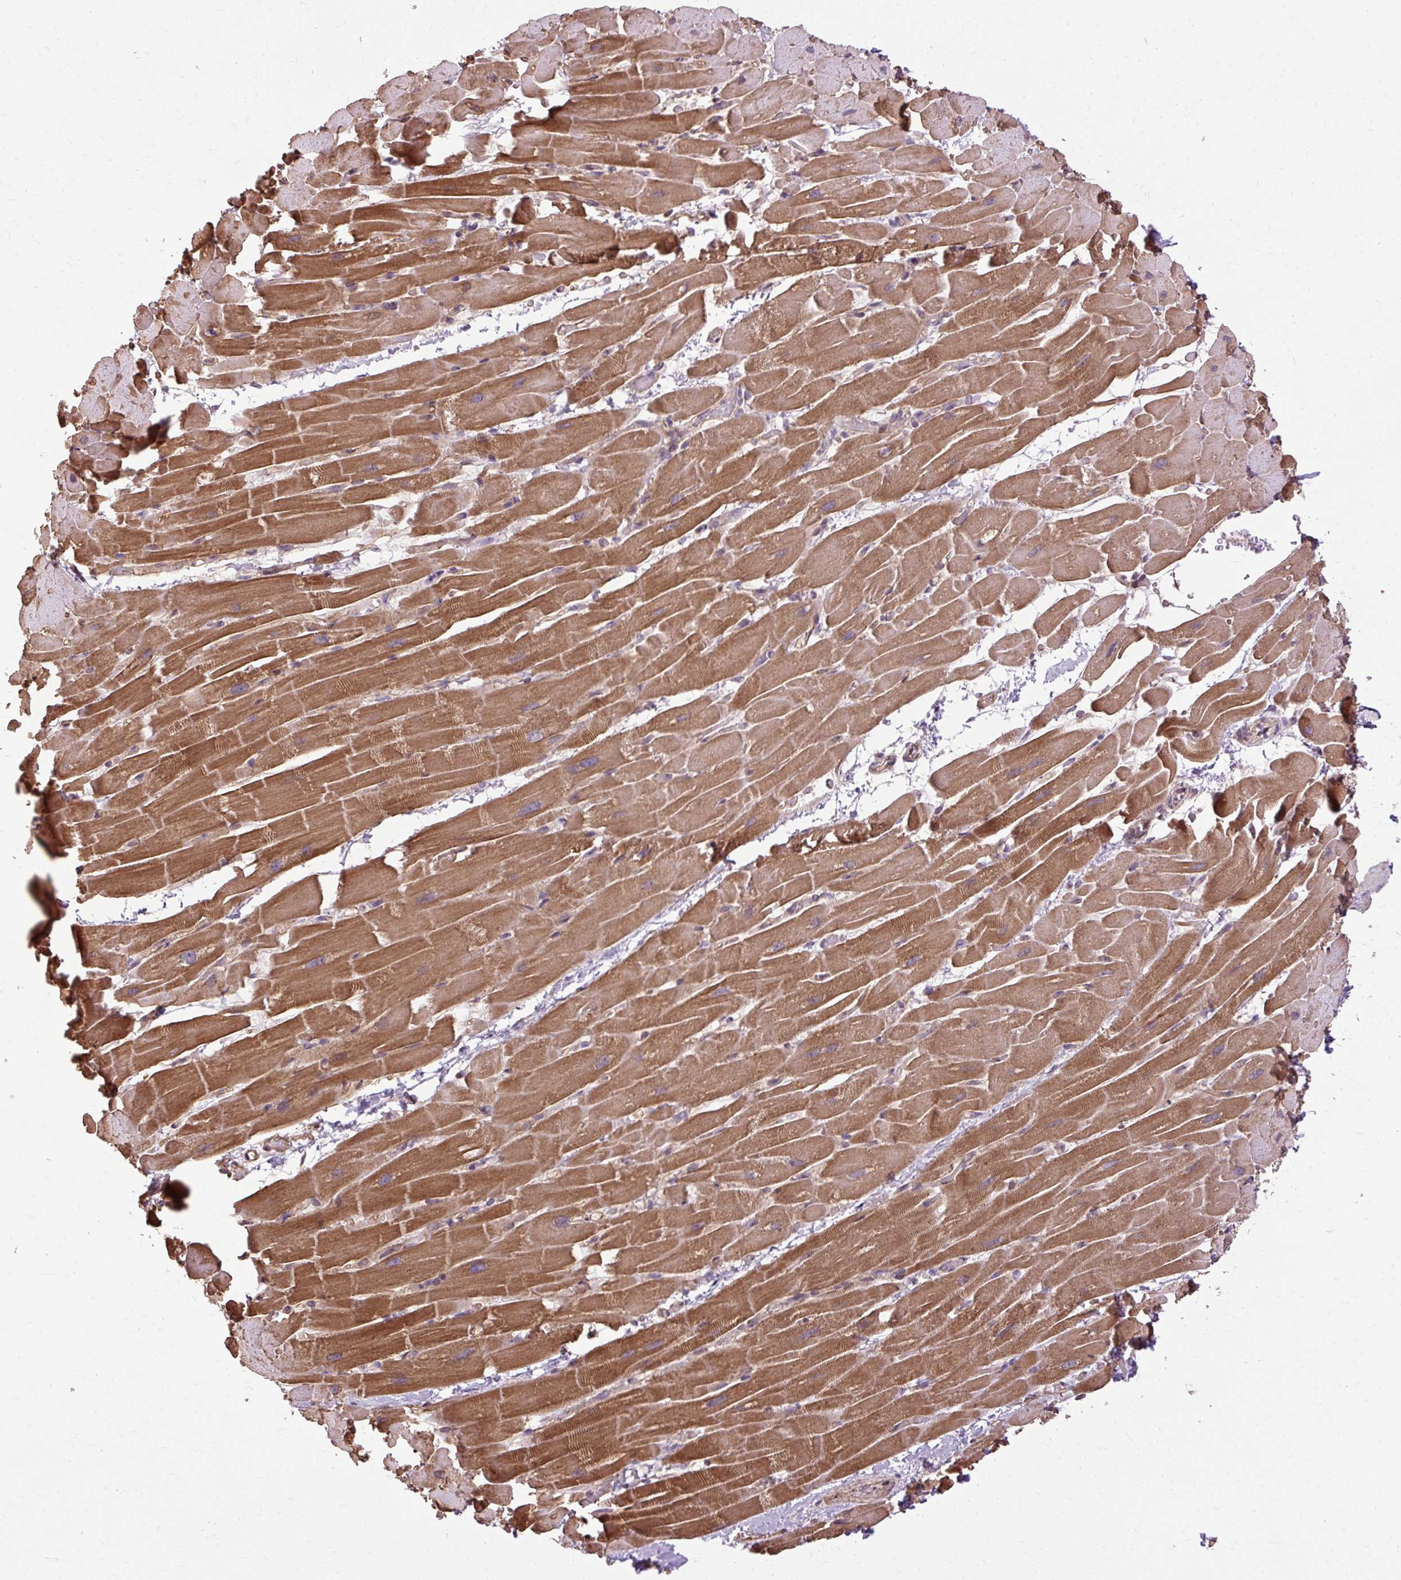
{"staining": {"intensity": "moderate", "quantity": ">75%", "location": "cytoplasmic/membranous"}, "tissue": "heart muscle", "cell_type": "Cardiomyocytes", "image_type": "normal", "snomed": [{"axis": "morphology", "description": "Normal tissue, NOS"}, {"axis": "topography", "description": "Heart"}], "caption": "Immunohistochemistry histopathology image of benign heart muscle: human heart muscle stained using immunohistochemistry demonstrates medium levels of moderate protein expression localized specifically in the cytoplasmic/membranous of cardiomyocytes, appearing as a cytoplasmic/membranous brown color.", "gene": "FLRT1", "patient": {"sex": "male", "age": 37}}